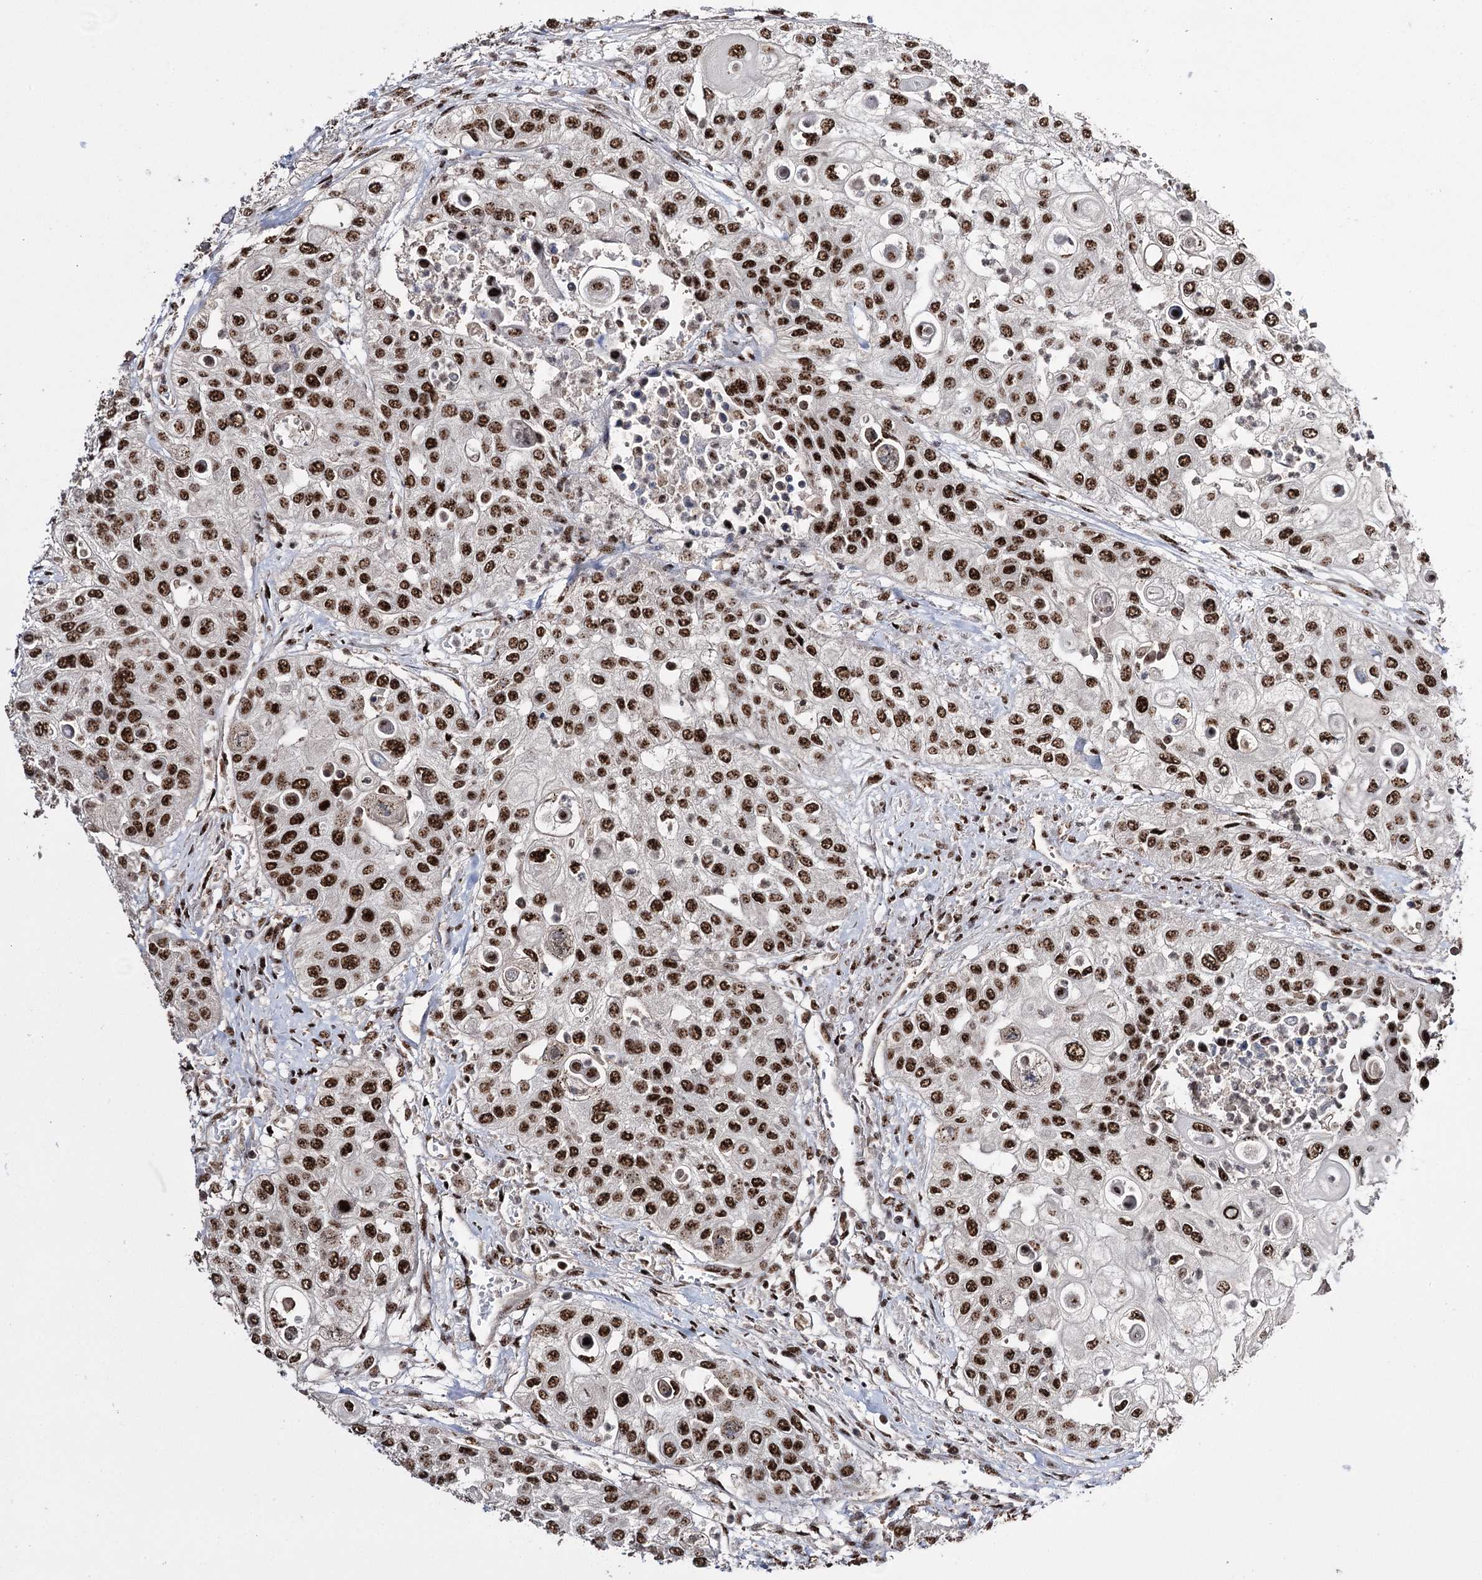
{"staining": {"intensity": "strong", "quantity": ">75%", "location": "nuclear"}, "tissue": "urothelial cancer", "cell_type": "Tumor cells", "image_type": "cancer", "snomed": [{"axis": "morphology", "description": "Urothelial carcinoma, High grade"}, {"axis": "topography", "description": "Urinary bladder"}], "caption": "Urothelial cancer stained for a protein (brown) demonstrates strong nuclear positive positivity in about >75% of tumor cells.", "gene": "PRPF40A", "patient": {"sex": "female", "age": 79}}